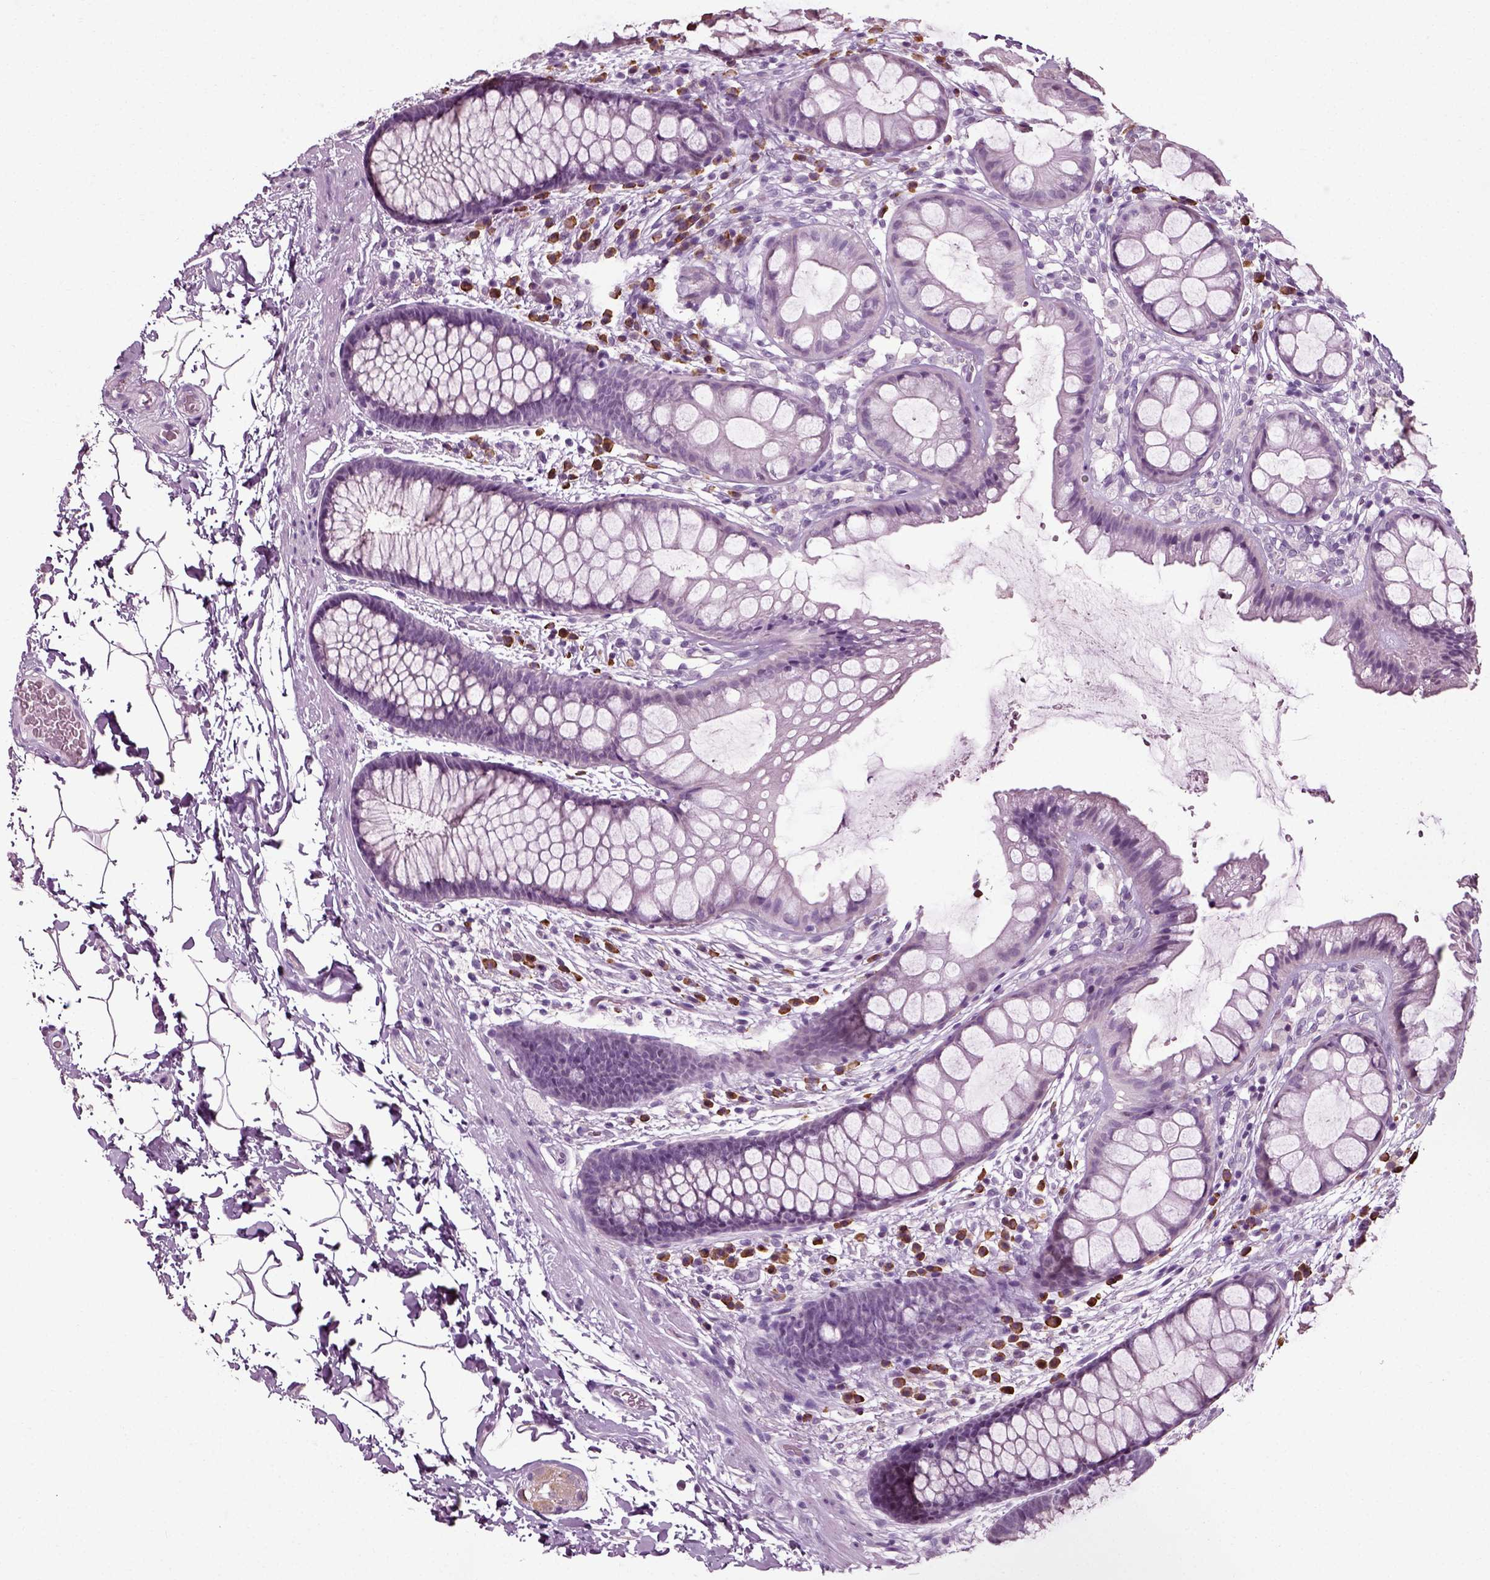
{"staining": {"intensity": "negative", "quantity": "none", "location": "none"}, "tissue": "rectum", "cell_type": "Glandular cells", "image_type": "normal", "snomed": [{"axis": "morphology", "description": "Normal tissue, NOS"}, {"axis": "topography", "description": "Rectum"}], "caption": "Immunohistochemistry (IHC) micrograph of benign rectum: human rectum stained with DAB reveals no significant protein staining in glandular cells. (Brightfield microscopy of DAB (3,3'-diaminobenzidine) immunohistochemistry at high magnification).", "gene": "SLC26A8", "patient": {"sex": "female", "age": 62}}